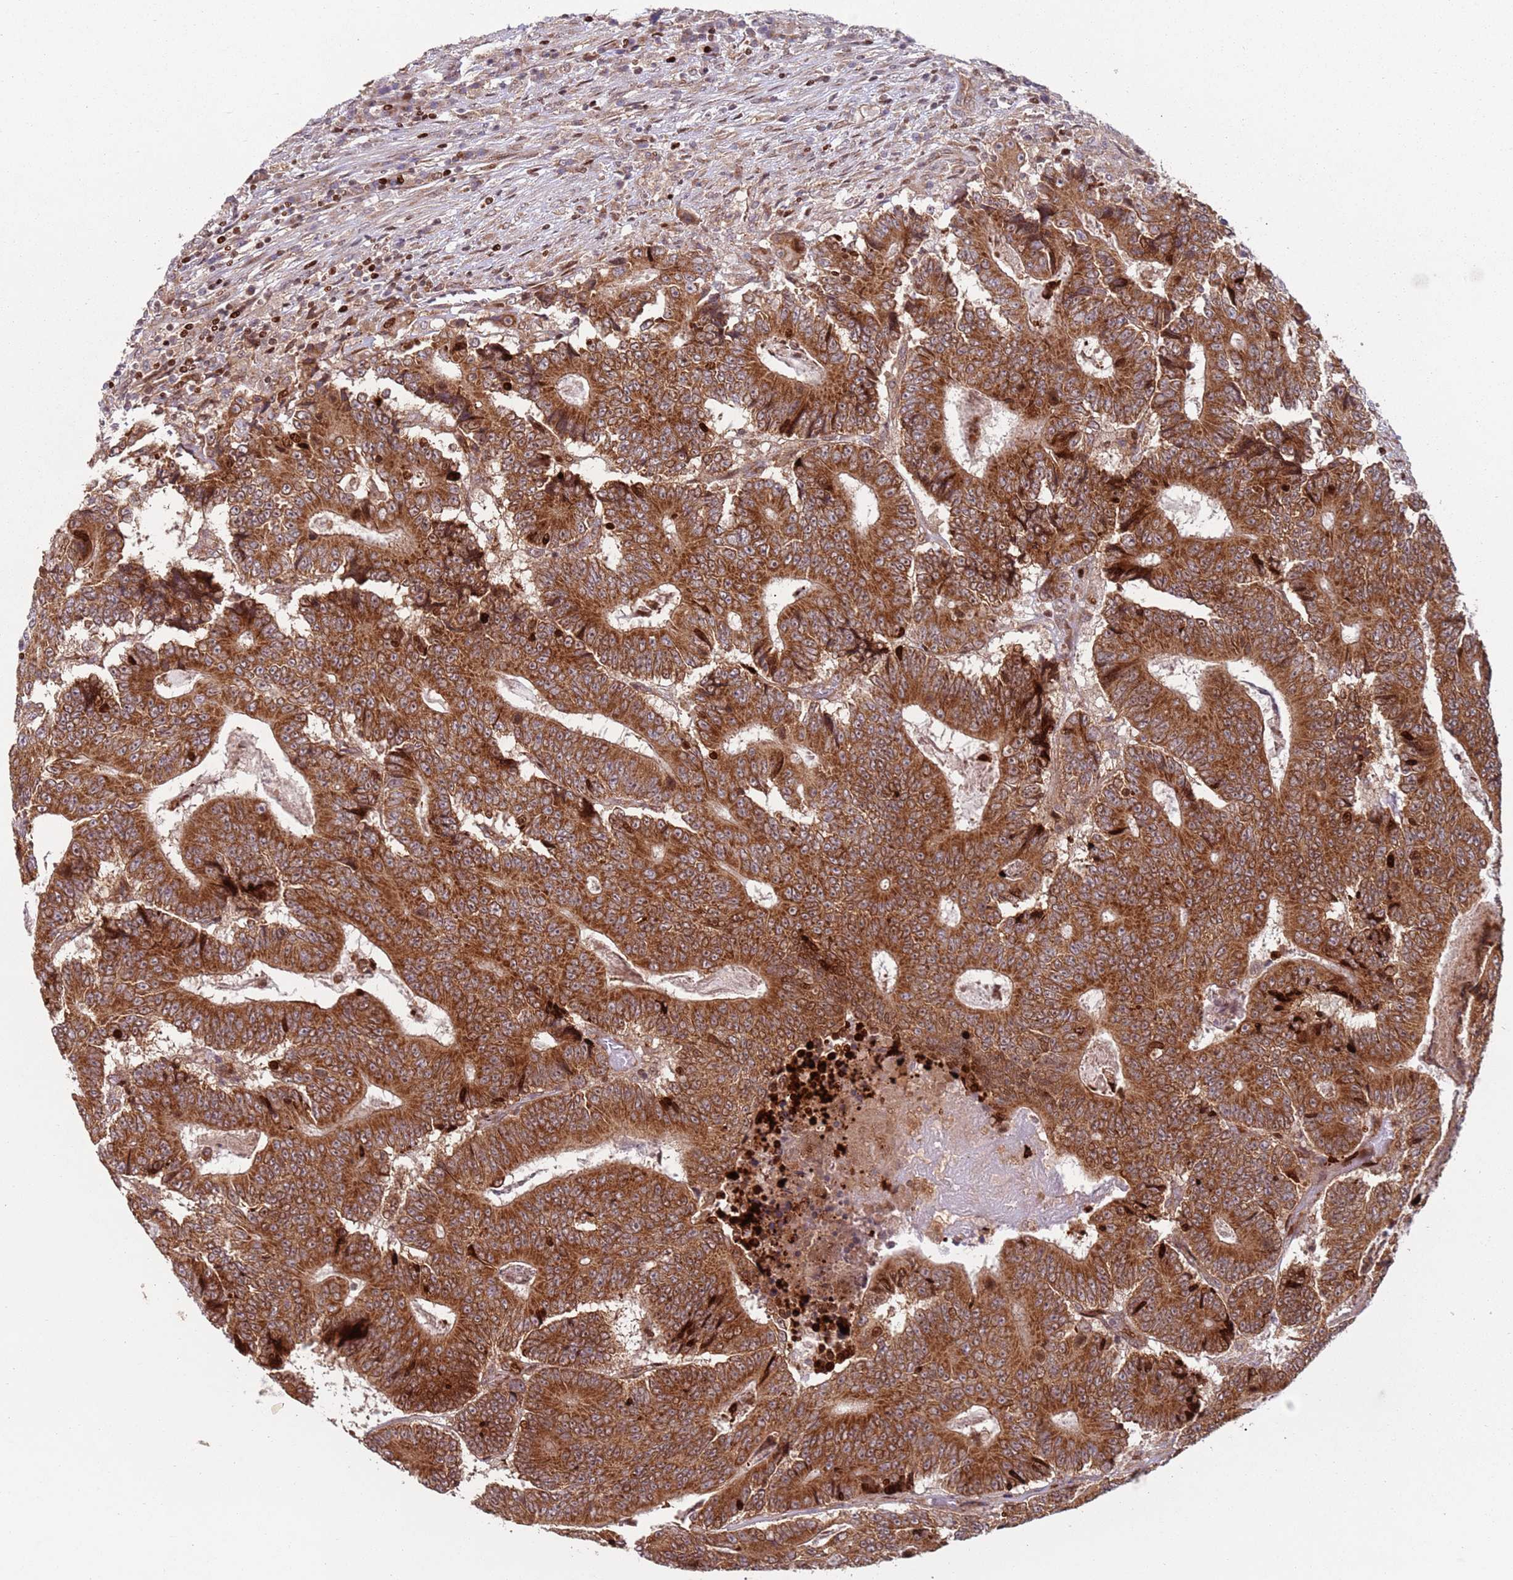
{"staining": {"intensity": "strong", "quantity": ">75%", "location": "cytoplasmic/membranous,nuclear"}, "tissue": "colorectal cancer", "cell_type": "Tumor cells", "image_type": "cancer", "snomed": [{"axis": "morphology", "description": "Adenocarcinoma, NOS"}, {"axis": "topography", "description": "Colon"}], "caption": "There is high levels of strong cytoplasmic/membranous and nuclear staining in tumor cells of adenocarcinoma (colorectal), as demonstrated by immunohistochemical staining (brown color).", "gene": "HNRNPLL", "patient": {"sex": "male", "age": 83}}